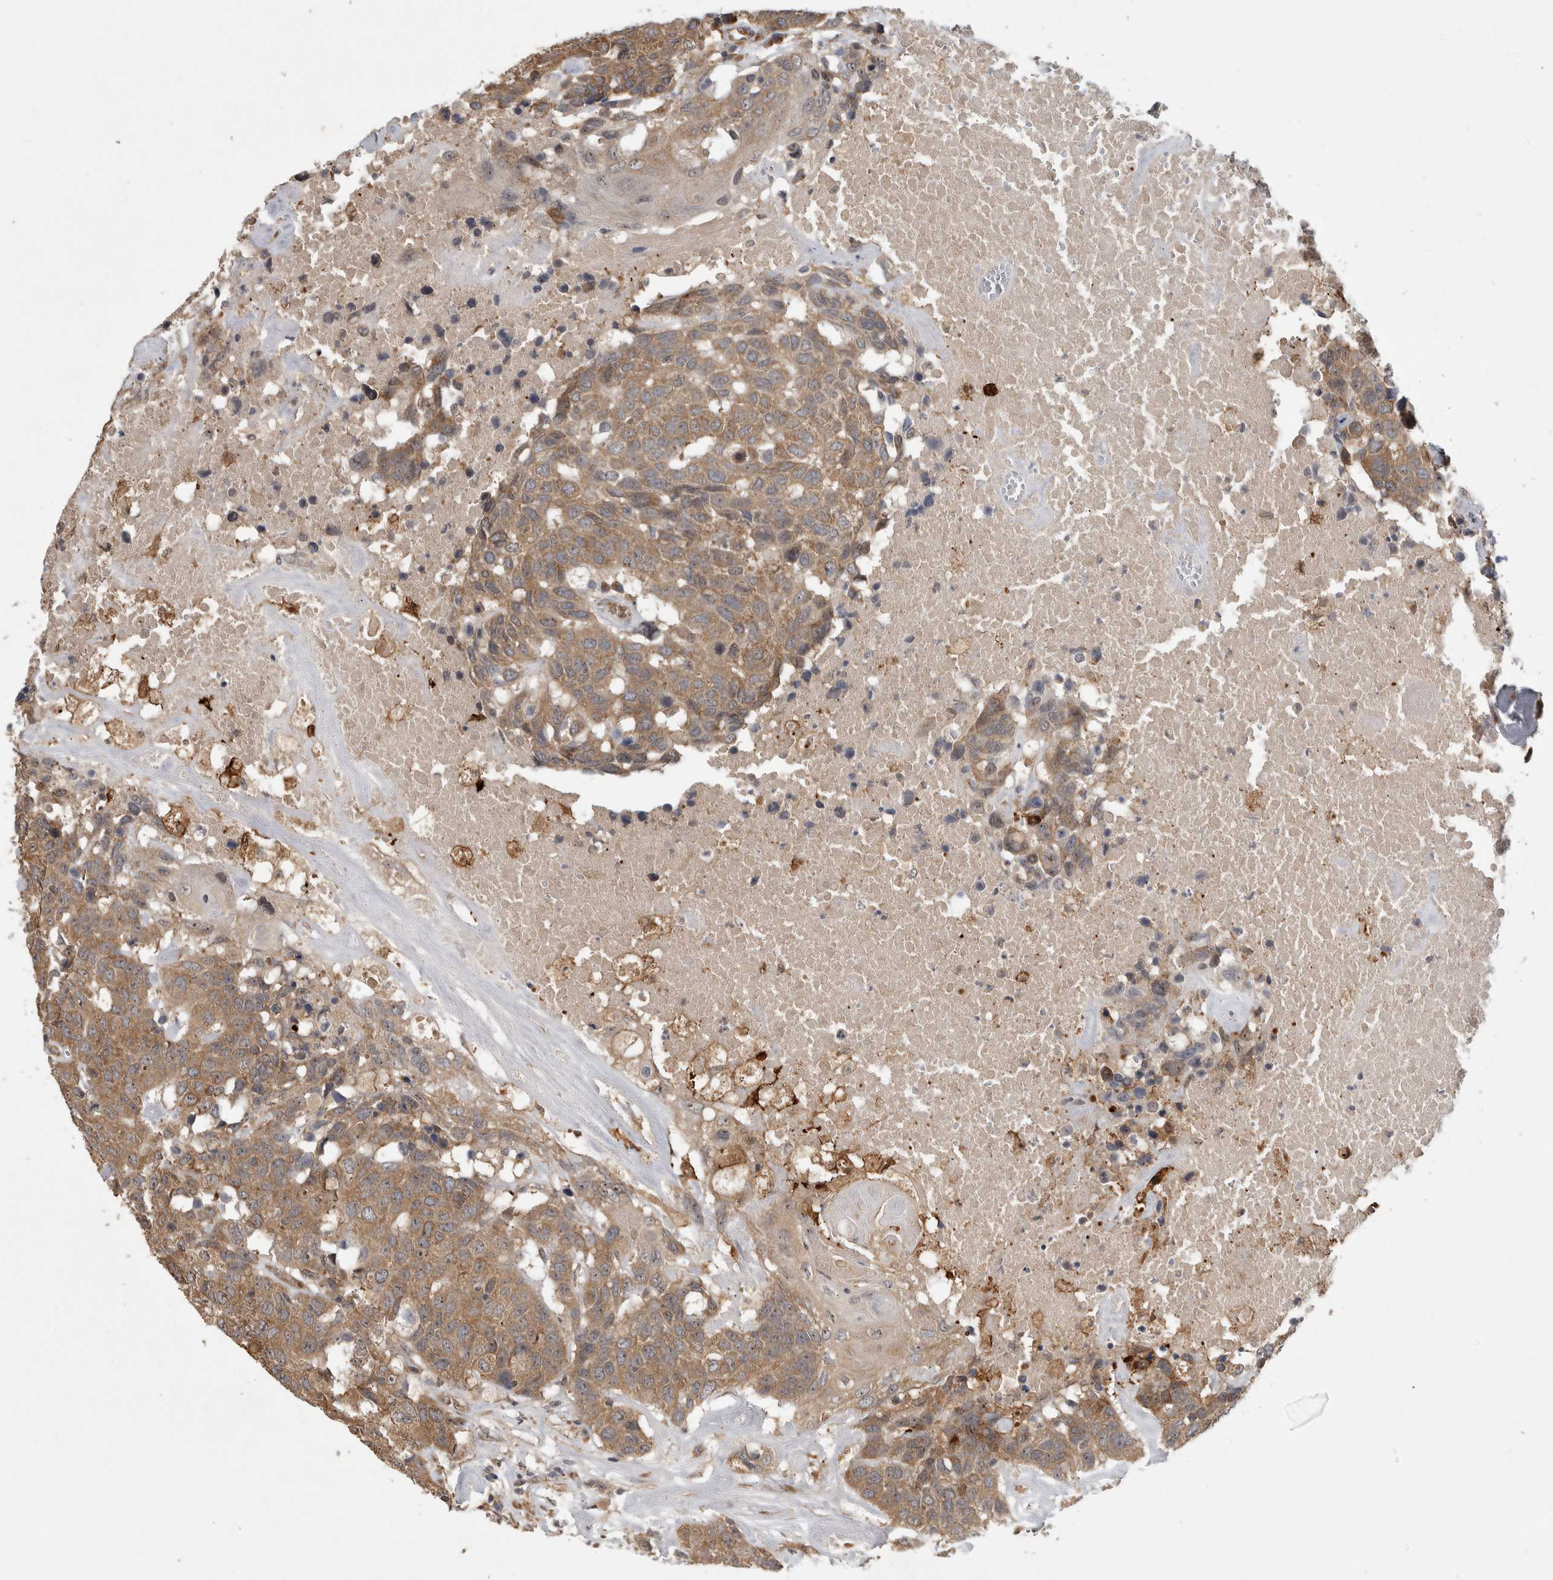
{"staining": {"intensity": "moderate", "quantity": ">75%", "location": "cytoplasmic/membranous"}, "tissue": "head and neck cancer", "cell_type": "Tumor cells", "image_type": "cancer", "snomed": [{"axis": "morphology", "description": "Squamous cell carcinoma, NOS"}, {"axis": "topography", "description": "Head-Neck"}], "caption": "Brown immunohistochemical staining in human head and neck cancer exhibits moderate cytoplasmic/membranous staining in about >75% of tumor cells. The staining is performed using DAB (3,3'-diaminobenzidine) brown chromogen to label protein expression. The nuclei are counter-stained blue using hematoxylin.", "gene": "ATXN2", "patient": {"sex": "male", "age": 66}}